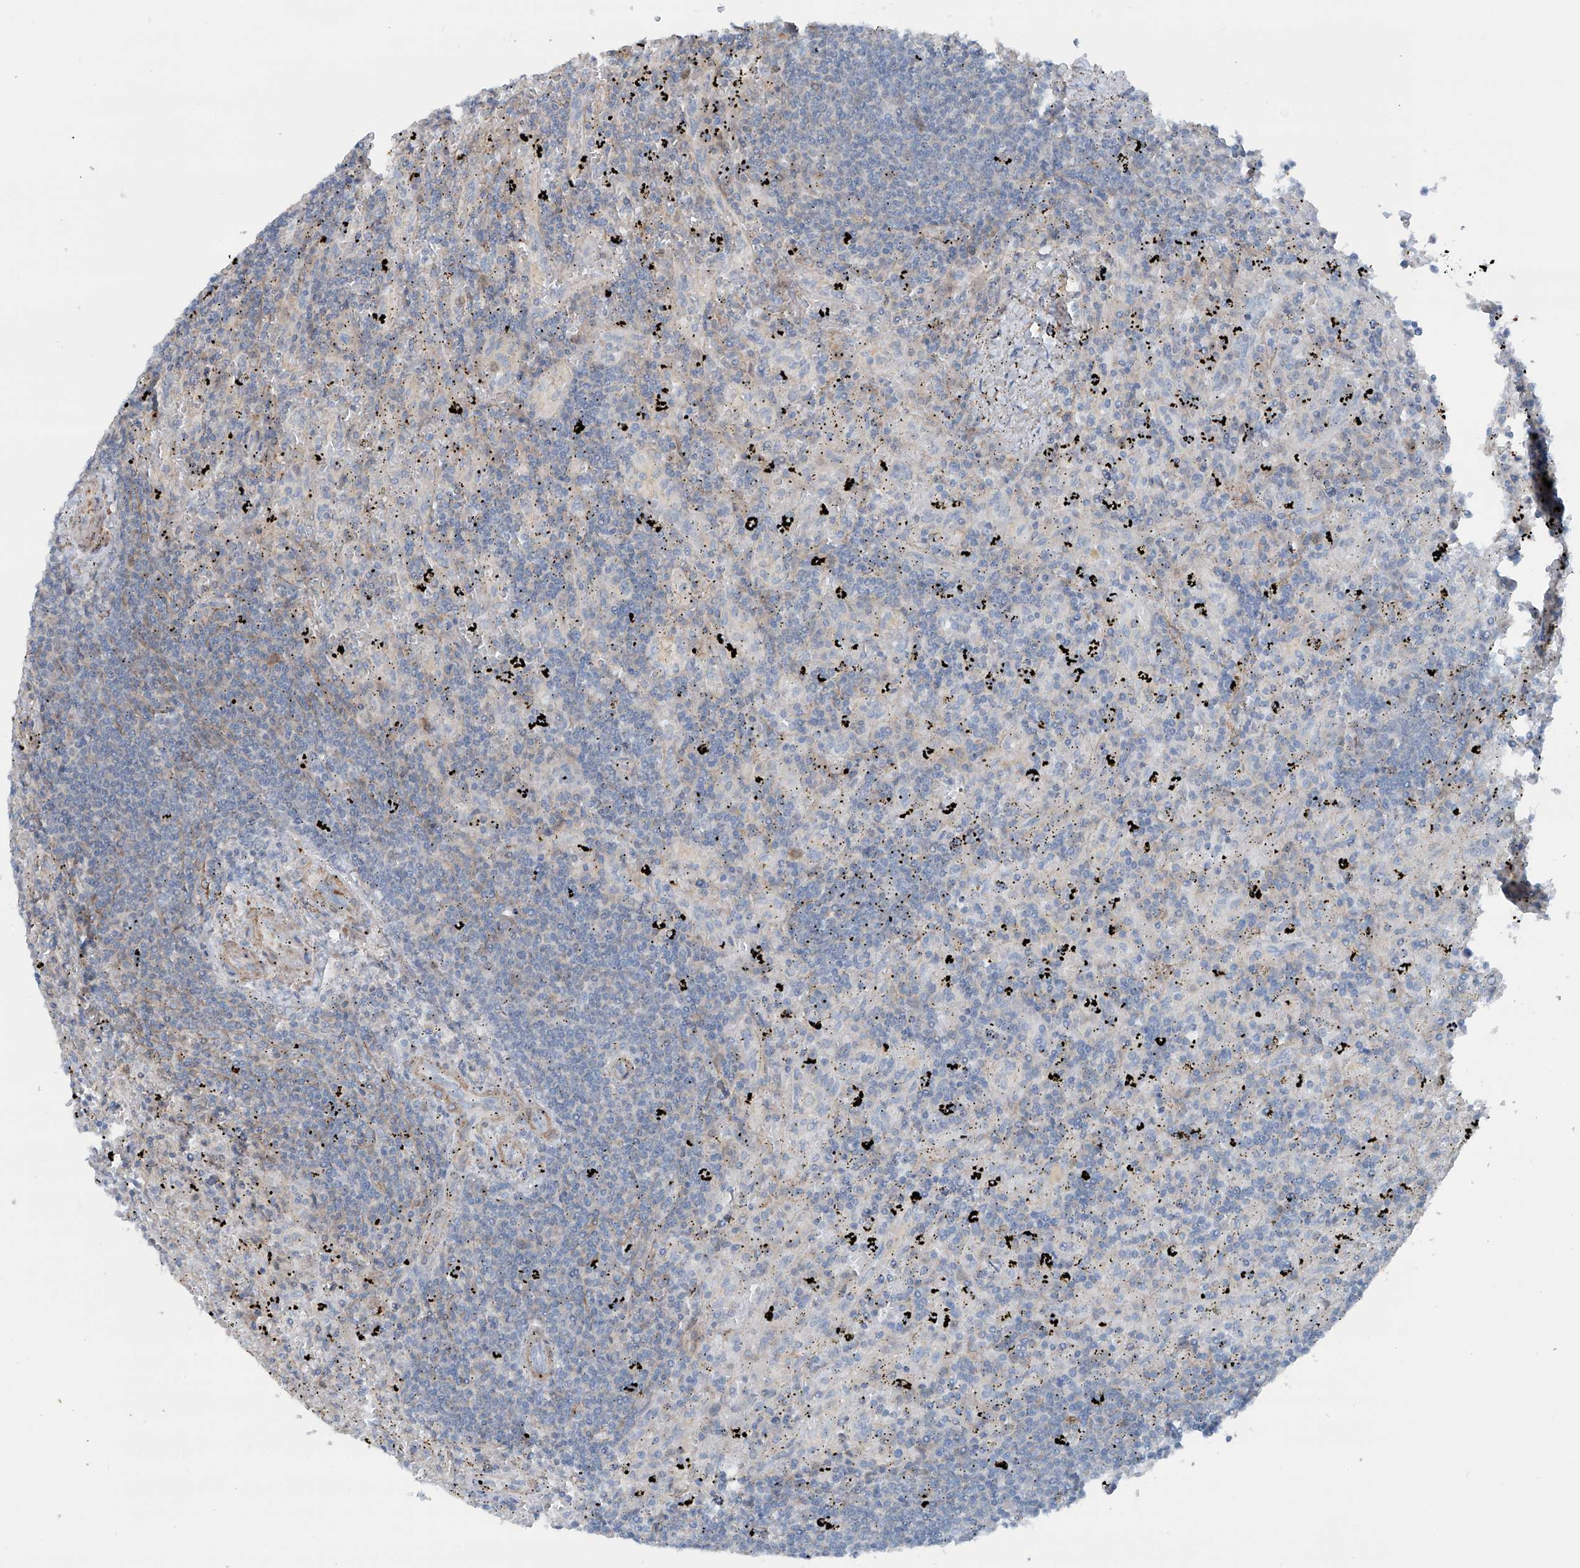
{"staining": {"intensity": "negative", "quantity": "none", "location": "none"}, "tissue": "lymphoma", "cell_type": "Tumor cells", "image_type": "cancer", "snomed": [{"axis": "morphology", "description": "Malignant lymphoma, non-Hodgkin's type, Low grade"}, {"axis": "topography", "description": "Spleen"}], "caption": "A high-resolution histopathology image shows immunohistochemistry (IHC) staining of malignant lymphoma, non-Hodgkin's type (low-grade), which displays no significant positivity in tumor cells. Nuclei are stained in blue.", "gene": "HSPB11", "patient": {"sex": "male", "age": 76}}